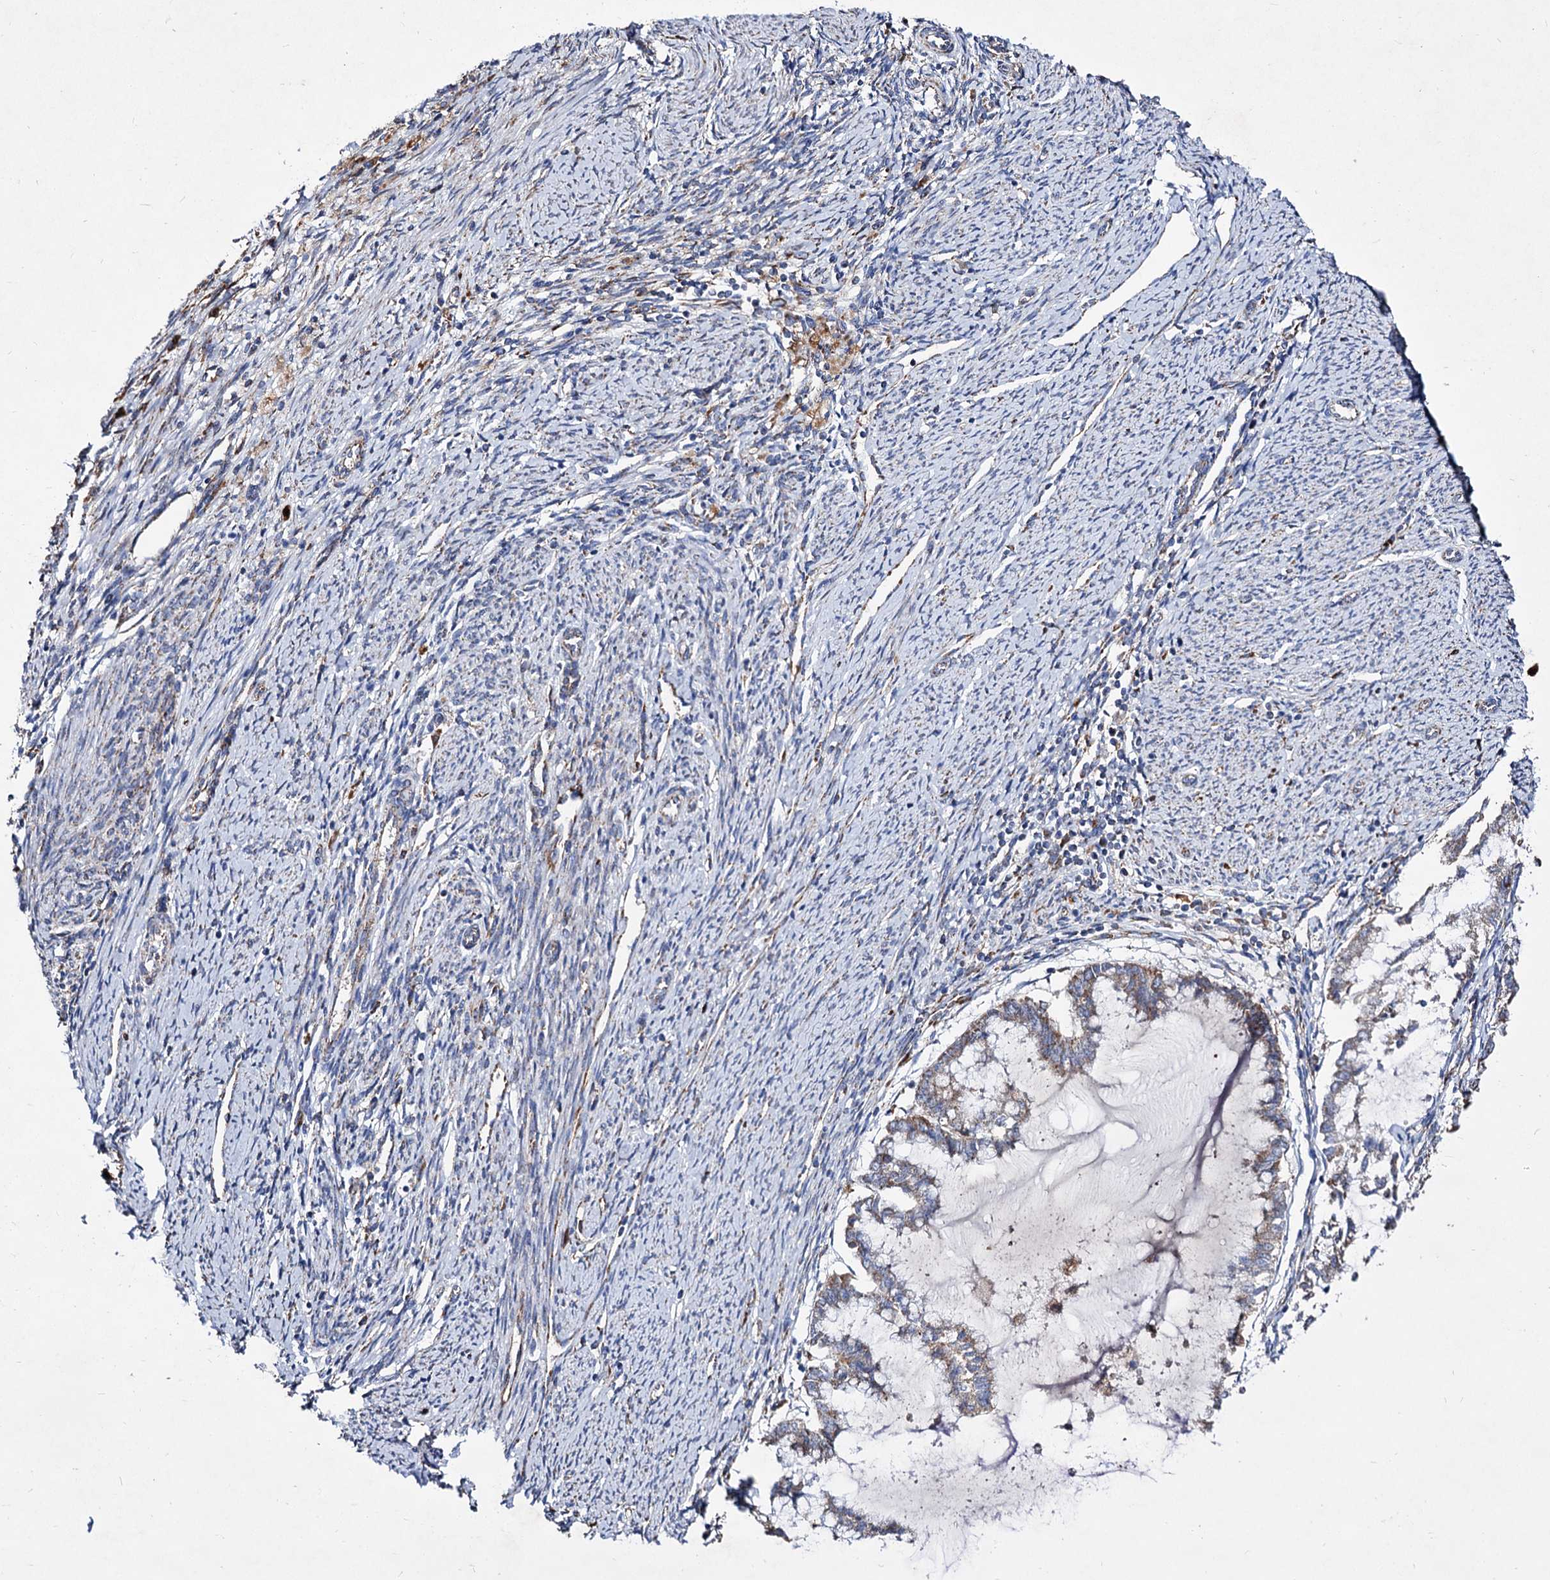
{"staining": {"intensity": "moderate", "quantity": "25%-75%", "location": "cytoplasmic/membranous"}, "tissue": "endometrial cancer", "cell_type": "Tumor cells", "image_type": "cancer", "snomed": [{"axis": "morphology", "description": "Adenocarcinoma, NOS"}, {"axis": "topography", "description": "Endometrium"}], "caption": "Immunohistochemistry staining of endometrial cancer (adenocarcinoma), which displays medium levels of moderate cytoplasmic/membranous expression in approximately 25%-75% of tumor cells indicating moderate cytoplasmic/membranous protein positivity. The staining was performed using DAB (brown) for protein detection and nuclei were counterstained in hematoxylin (blue).", "gene": "ACAD9", "patient": {"sex": "female", "age": 79}}